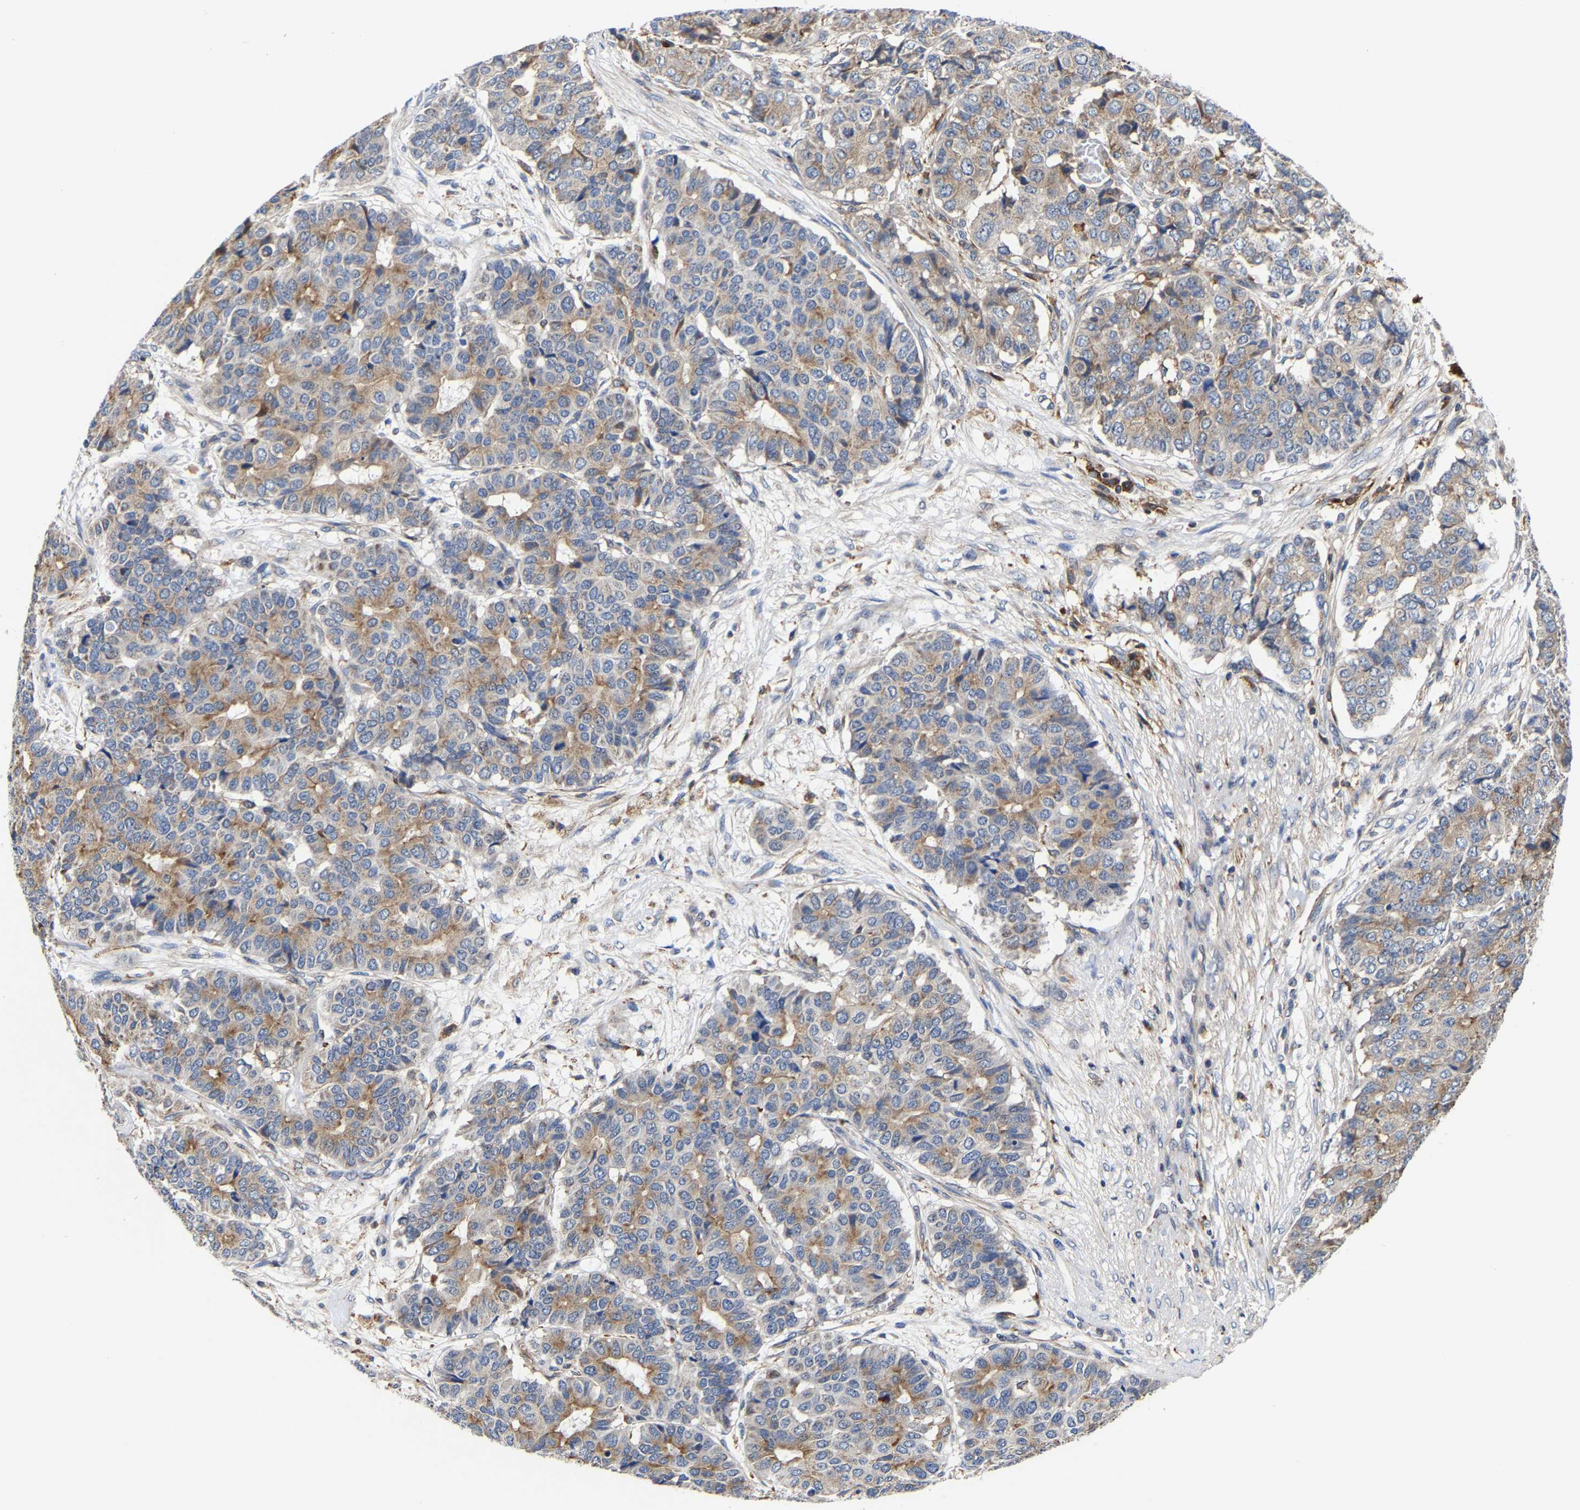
{"staining": {"intensity": "moderate", "quantity": "25%-75%", "location": "cytoplasmic/membranous"}, "tissue": "pancreatic cancer", "cell_type": "Tumor cells", "image_type": "cancer", "snomed": [{"axis": "morphology", "description": "Adenocarcinoma, NOS"}, {"axis": "topography", "description": "Pancreas"}], "caption": "Pancreatic cancer tissue shows moderate cytoplasmic/membranous staining in about 25%-75% of tumor cells, visualized by immunohistochemistry.", "gene": "PFKFB3", "patient": {"sex": "male", "age": 50}}